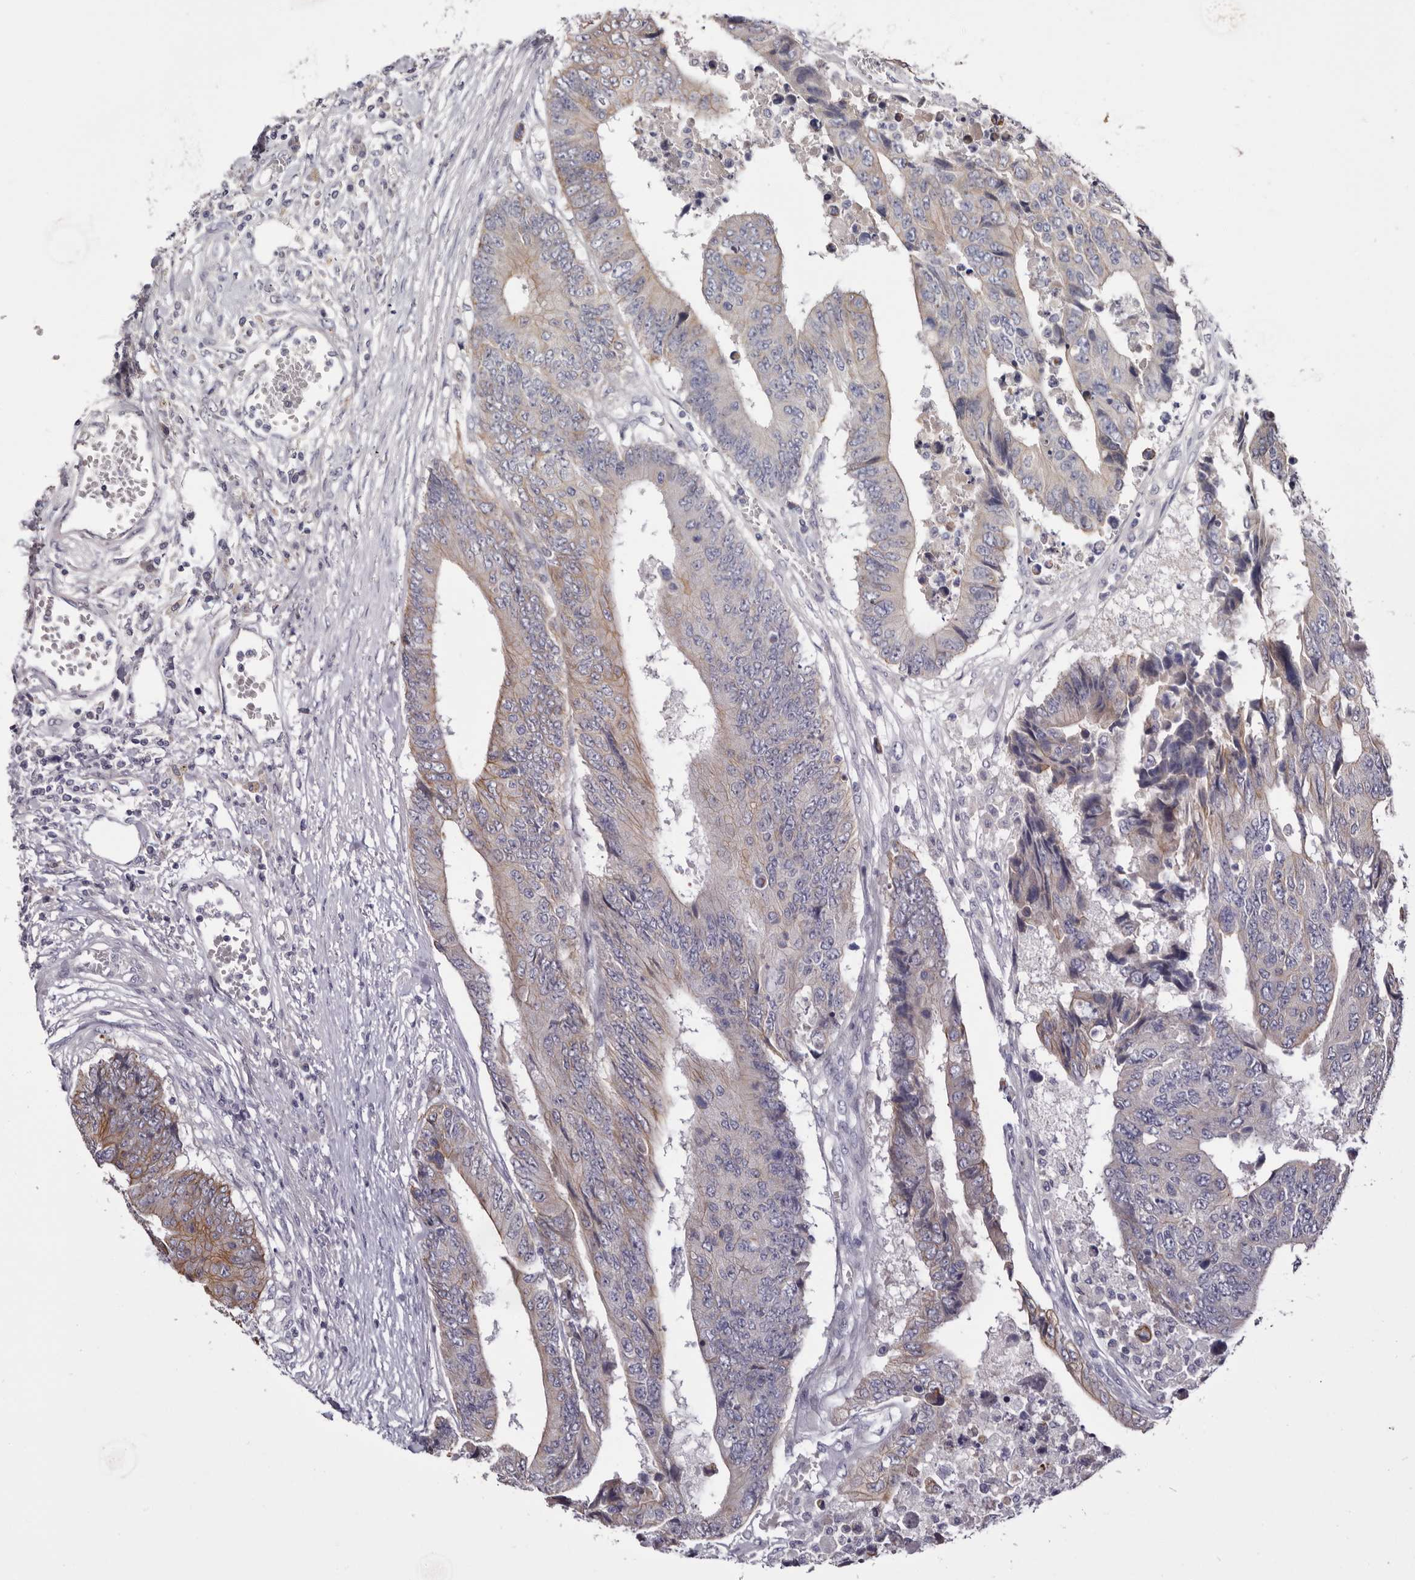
{"staining": {"intensity": "moderate", "quantity": "<25%", "location": "cytoplasmic/membranous"}, "tissue": "colorectal cancer", "cell_type": "Tumor cells", "image_type": "cancer", "snomed": [{"axis": "morphology", "description": "Adenocarcinoma, NOS"}, {"axis": "topography", "description": "Rectum"}], "caption": "Immunohistochemical staining of human colorectal cancer (adenocarcinoma) displays moderate cytoplasmic/membranous protein expression in approximately <25% of tumor cells.", "gene": "STK16", "patient": {"sex": "male", "age": 84}}